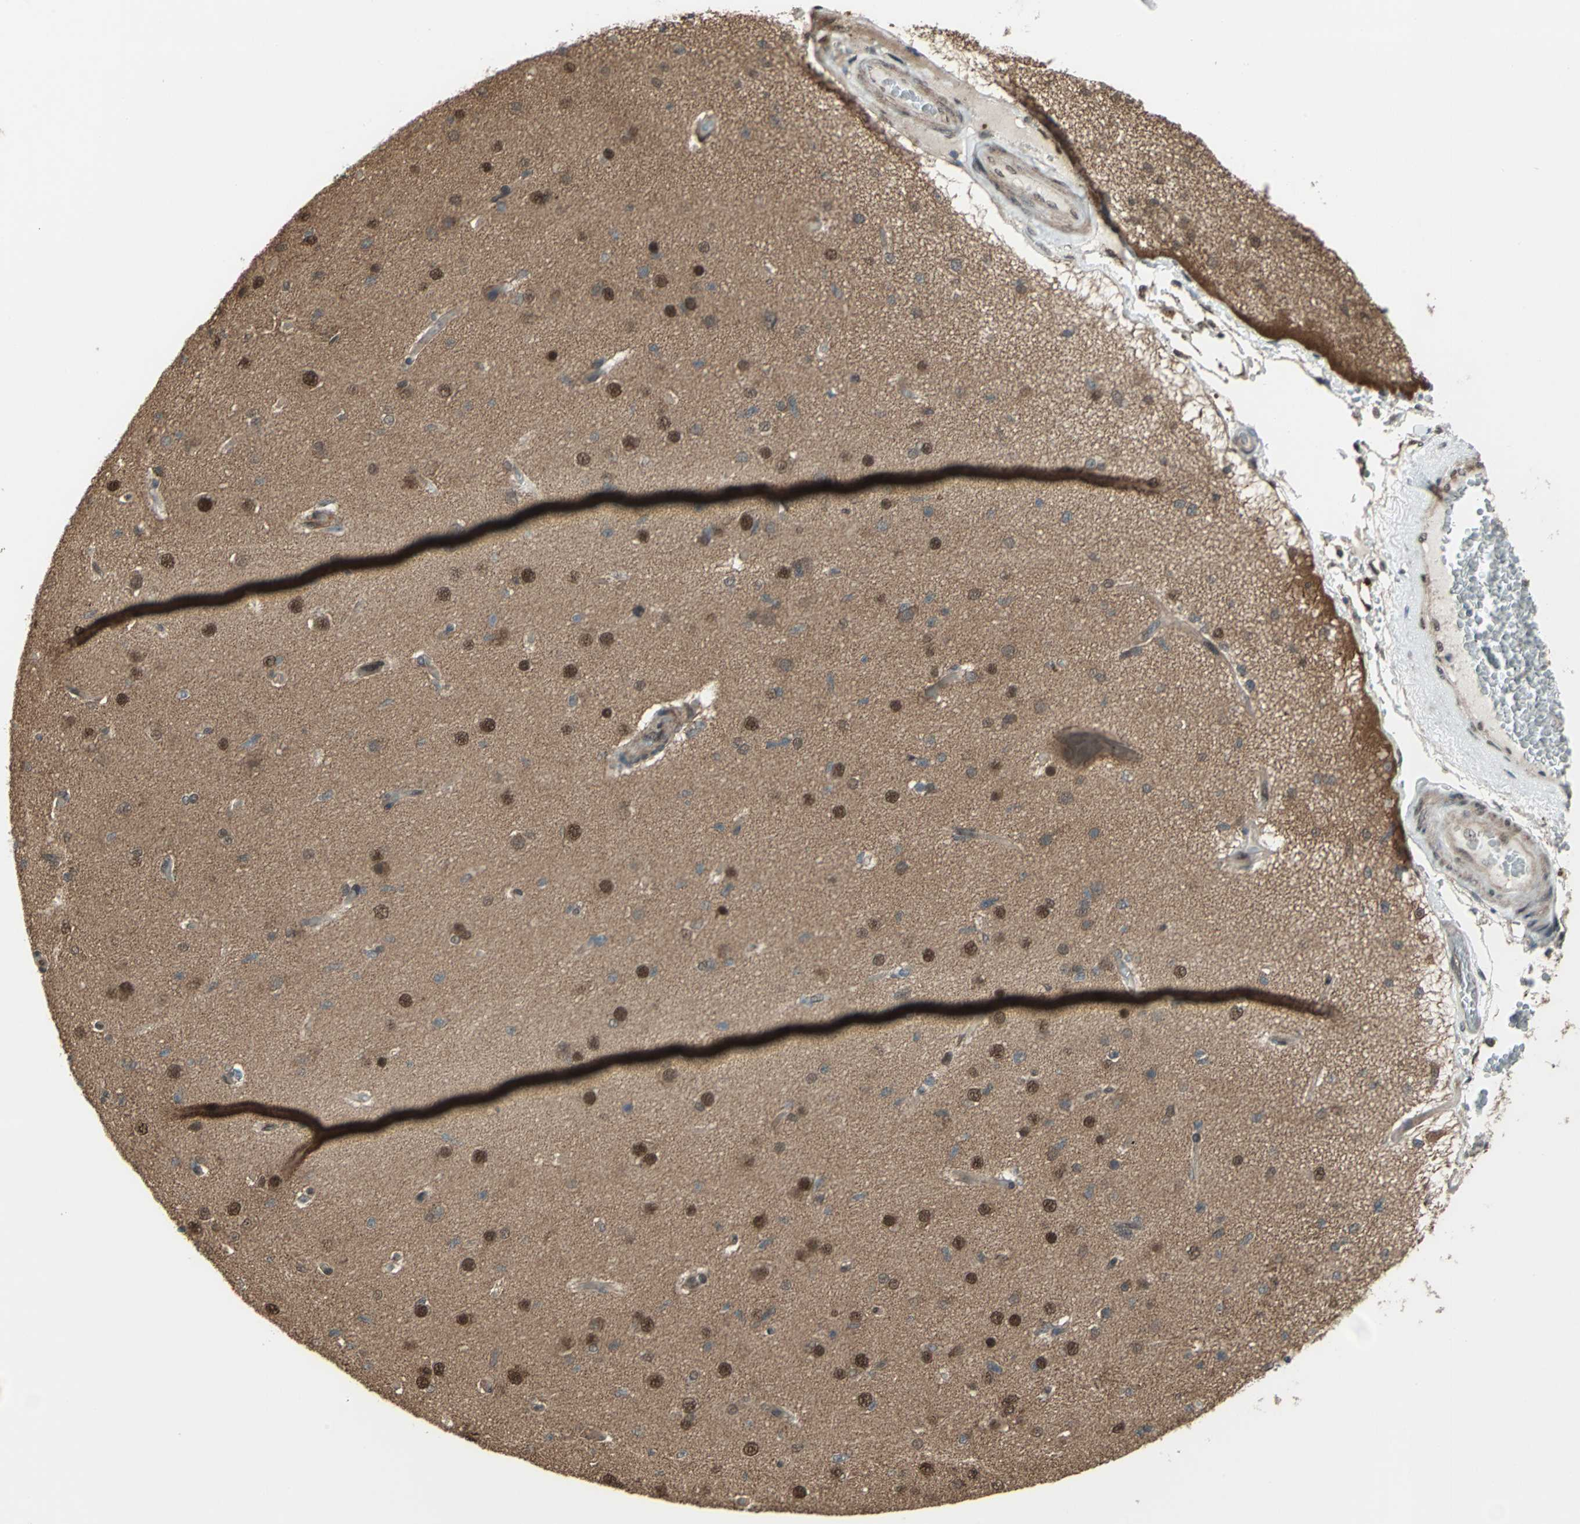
{"staining": {"intensity": "moderate", "quantity": ">75%", "location": "cytoplasmic/membranous,nuclear"}, "tissue": "glioma", "cell_type": "Tumor cells", "image_type": "cancer", "snomed": [{"axis": "morphology", "description": "Glioma, malignant, High grade"}, {"axis": "topography", "description": "Brain"}], "caption": "Glioma stained for a protein (brown) displays moderate cytoplasmic/membranous and nuclear positive expression in about >75% of tumor cells.", "gene": "COPS5", "patient": {"sex": "male", "age": 33}}